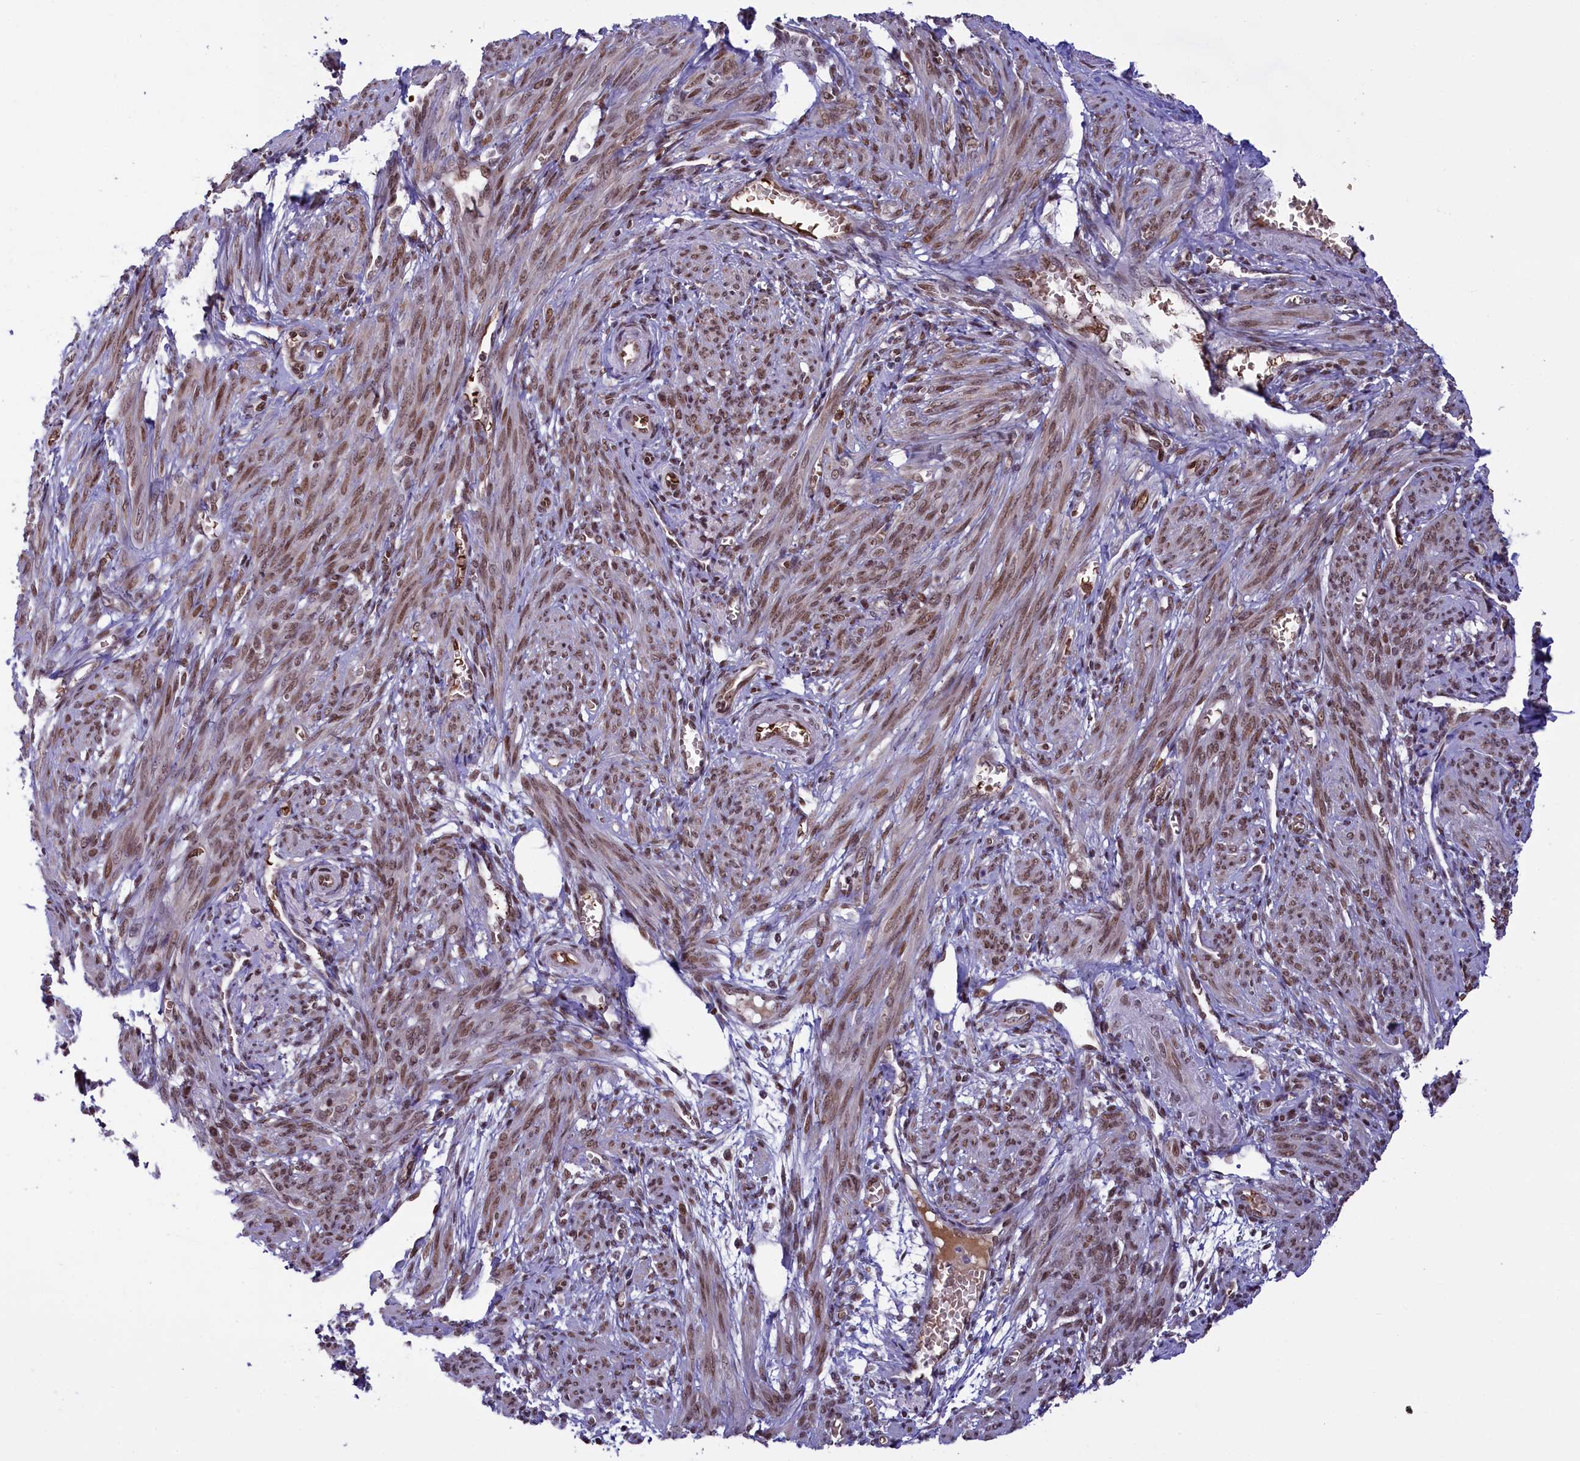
{"staining": {"intensity": "moderate", "quantity": "25%-75%", "location": "nuclear"}, "tissue": "smooth muscle", "cell_type": "Smooth muscle cells", "image_type": "normal", "snomed": [{"axis": "morphology", "description": "Normal tissue, NOS"}, {"axis": "topography", "description": "Smooth muscle"}], "caption": "About 25%-75% of smooth muscle cells in normal human smooth muscle exhibit moderate nuclear protein expression as visualized by brown immunohistochemical staining.", "gene": "MPHOSPH8", "patient": {"sex": "female", "age": 39}}